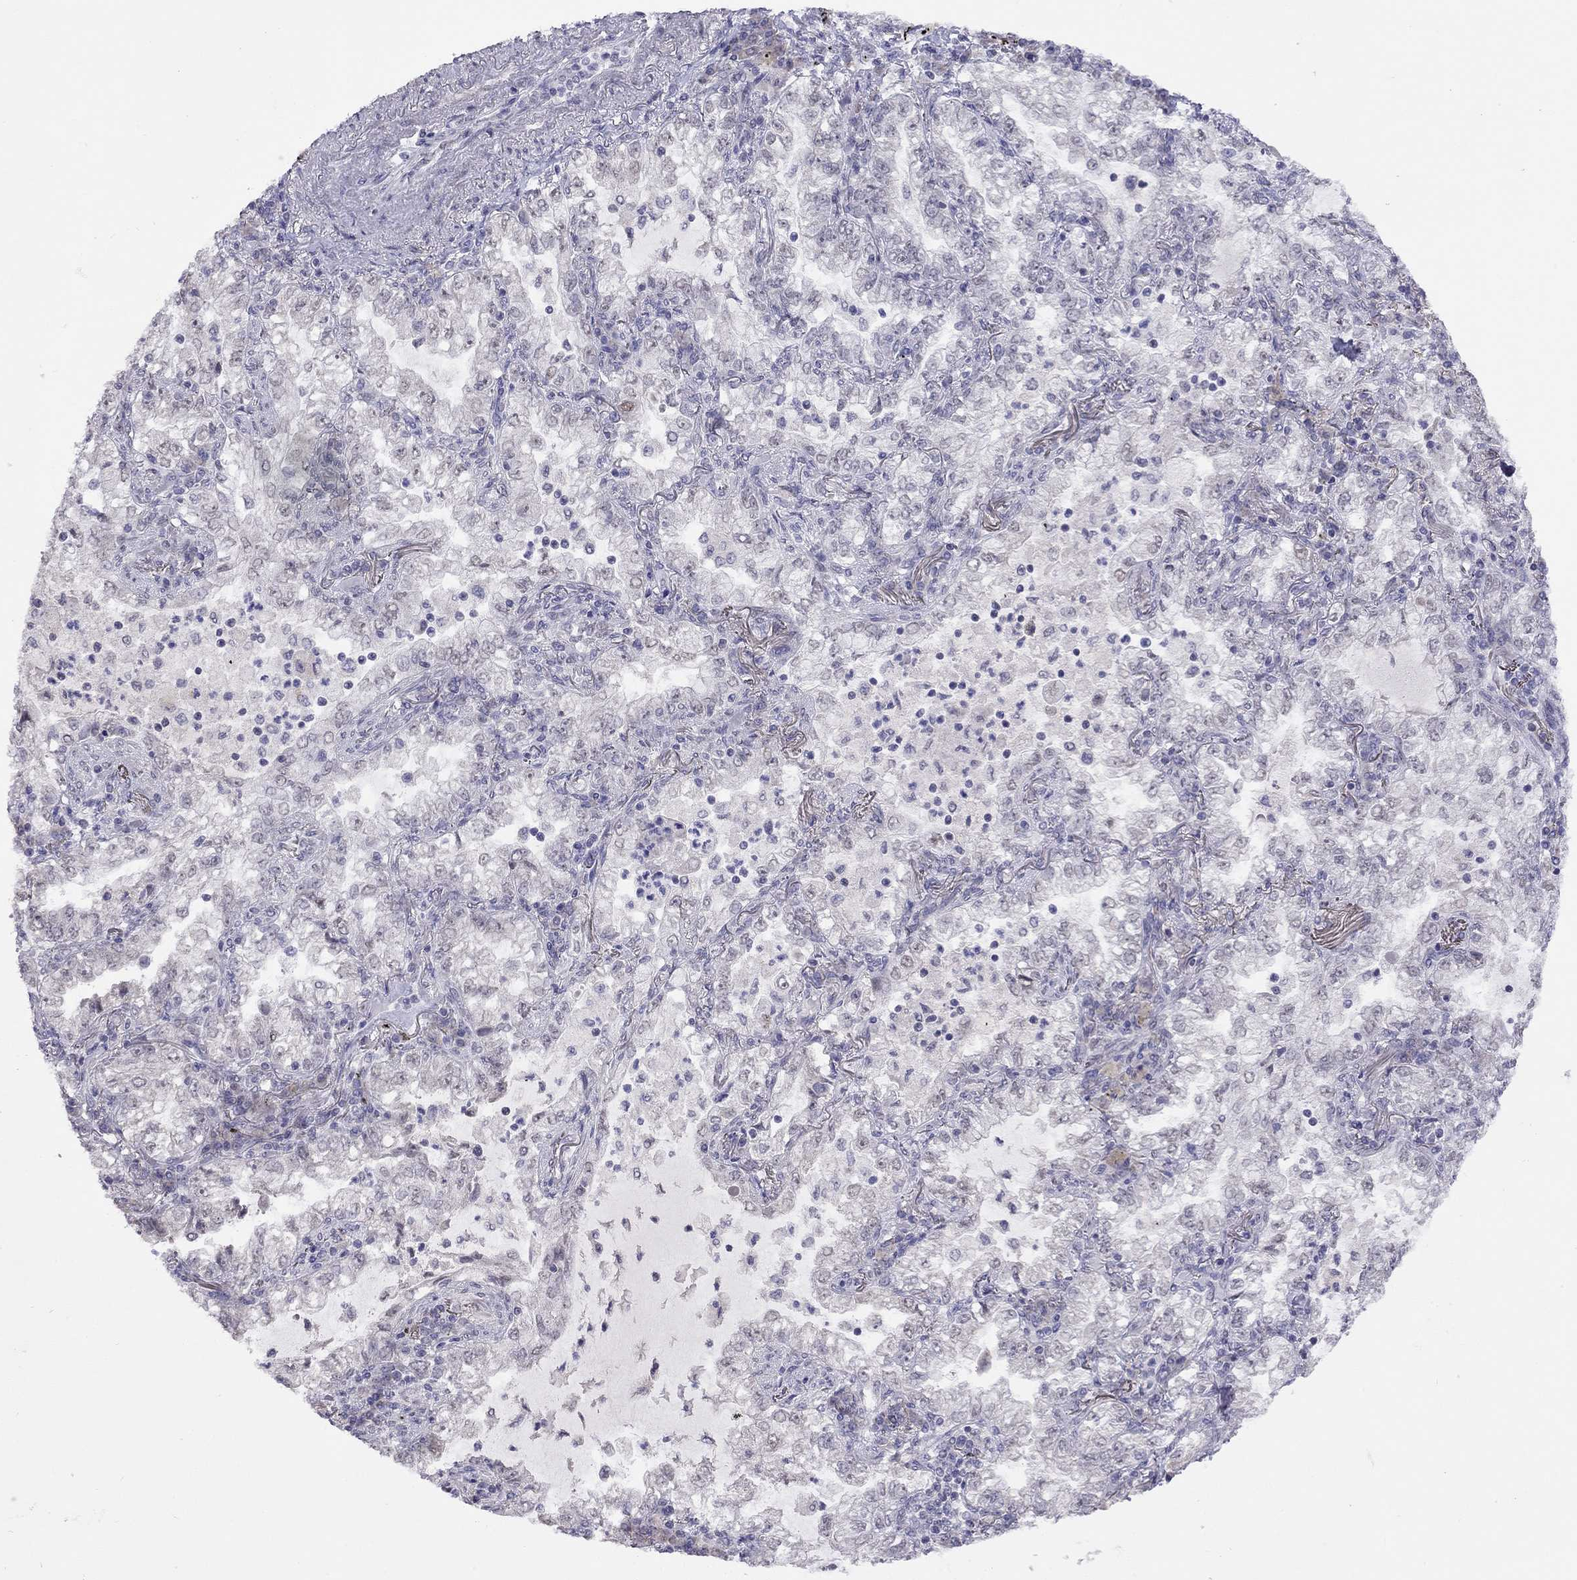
{"staining": {"intensity": "negative", "quantity": "none", "location": "none"}, "tissue": "lung cancer", "cell_type": "Tumor cells", "image_type": "cancer", "snomed": [{"axis": "morphology", "description": "Adenocarcinoma, NOS"}, {"axis": "topography", "description": "Lung"}], "caption": "Tumor cells show no significant protein staining in lung adenocarcinoma.", "gene": "HES5", "patient": {"sex": "female", "age": 73}}